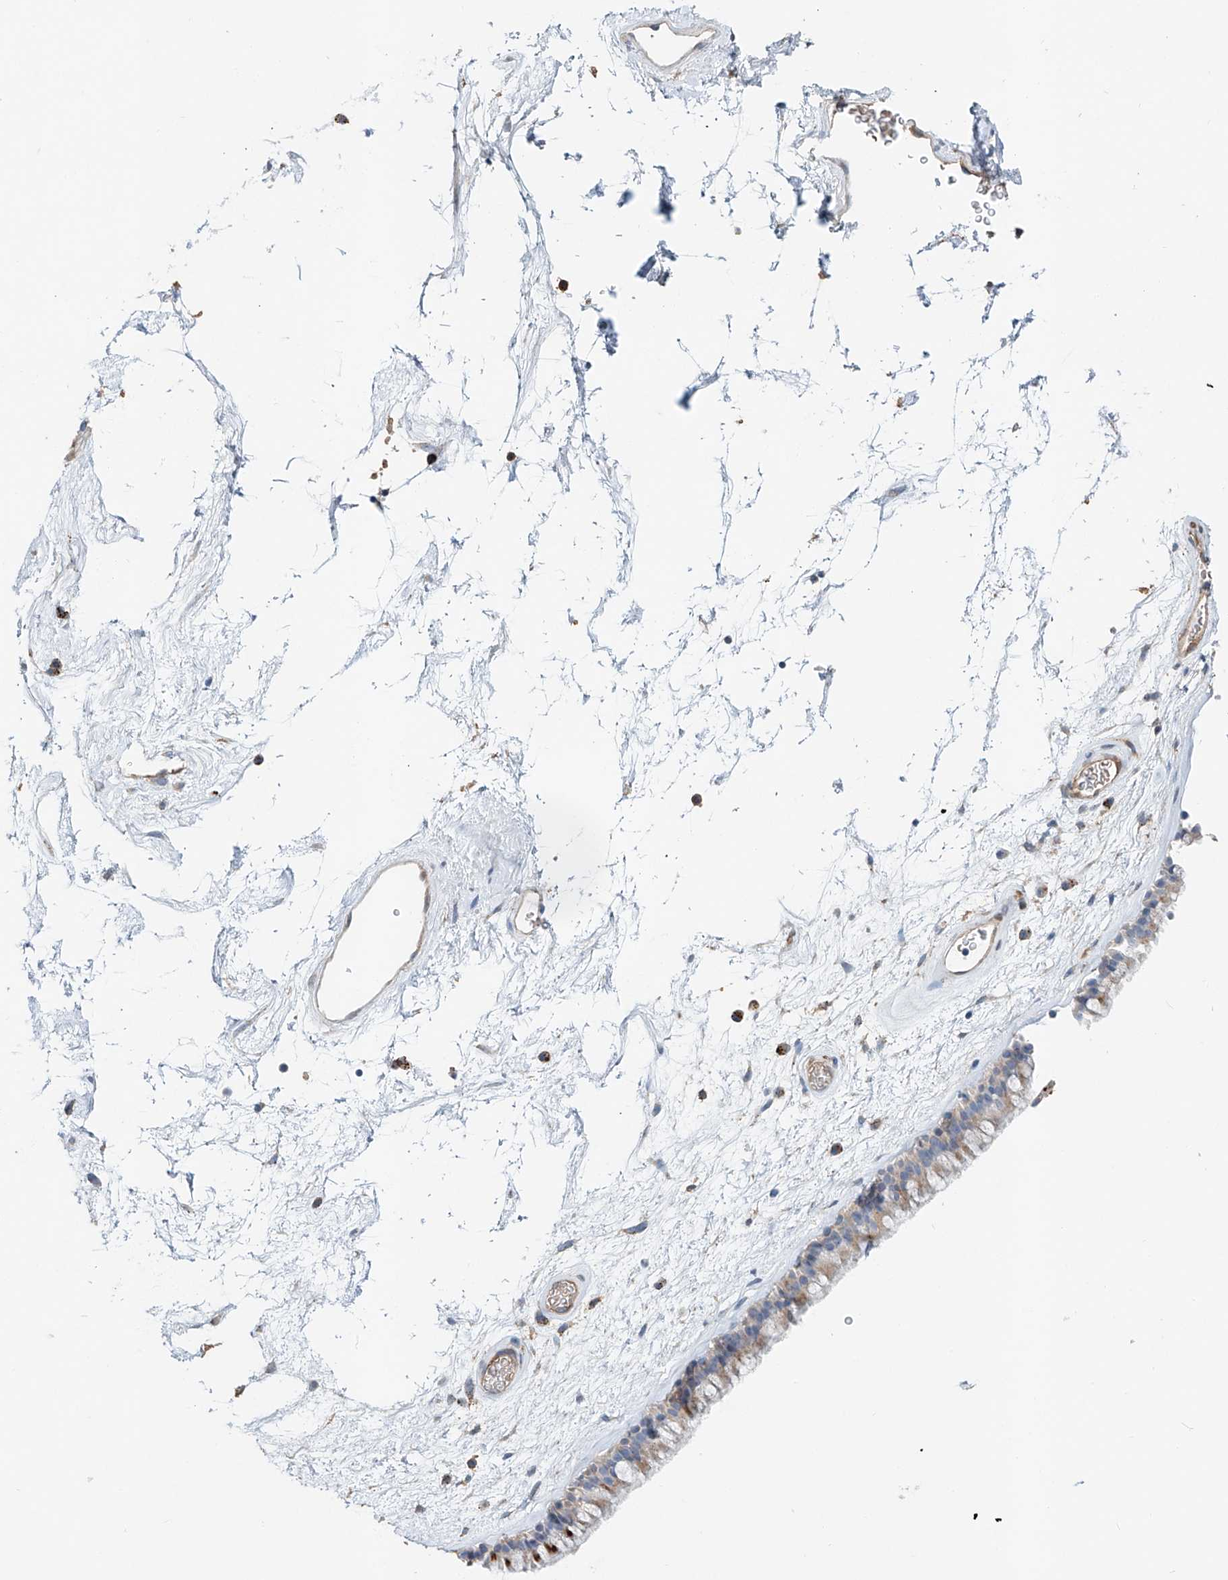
{"staining": {"intensity": "moderate", "quantity": "25%-75%", "location": "cytoplasmic/membranous"}, "tissue": "nasopharynx", "cell_type": "Respiratory epithelial cells", "image_type": "normal", "snomed": [{"axis": "morphology", "description": "Normal tissue, NOS"}, {"axis": "morphology", "description": "Inflammation, NOS"}, {"axis": "topography", "description": "Nasopharynx"}], "caption": "The immunohistochemical stain labels moderate cytoplasmic/membranous positivity in respiratory epithelial cells of benign nasopharynx. Nuclei are stained in blue.", "gene": "TRIM47", "patient": {"sex": "male", "age": 48}}